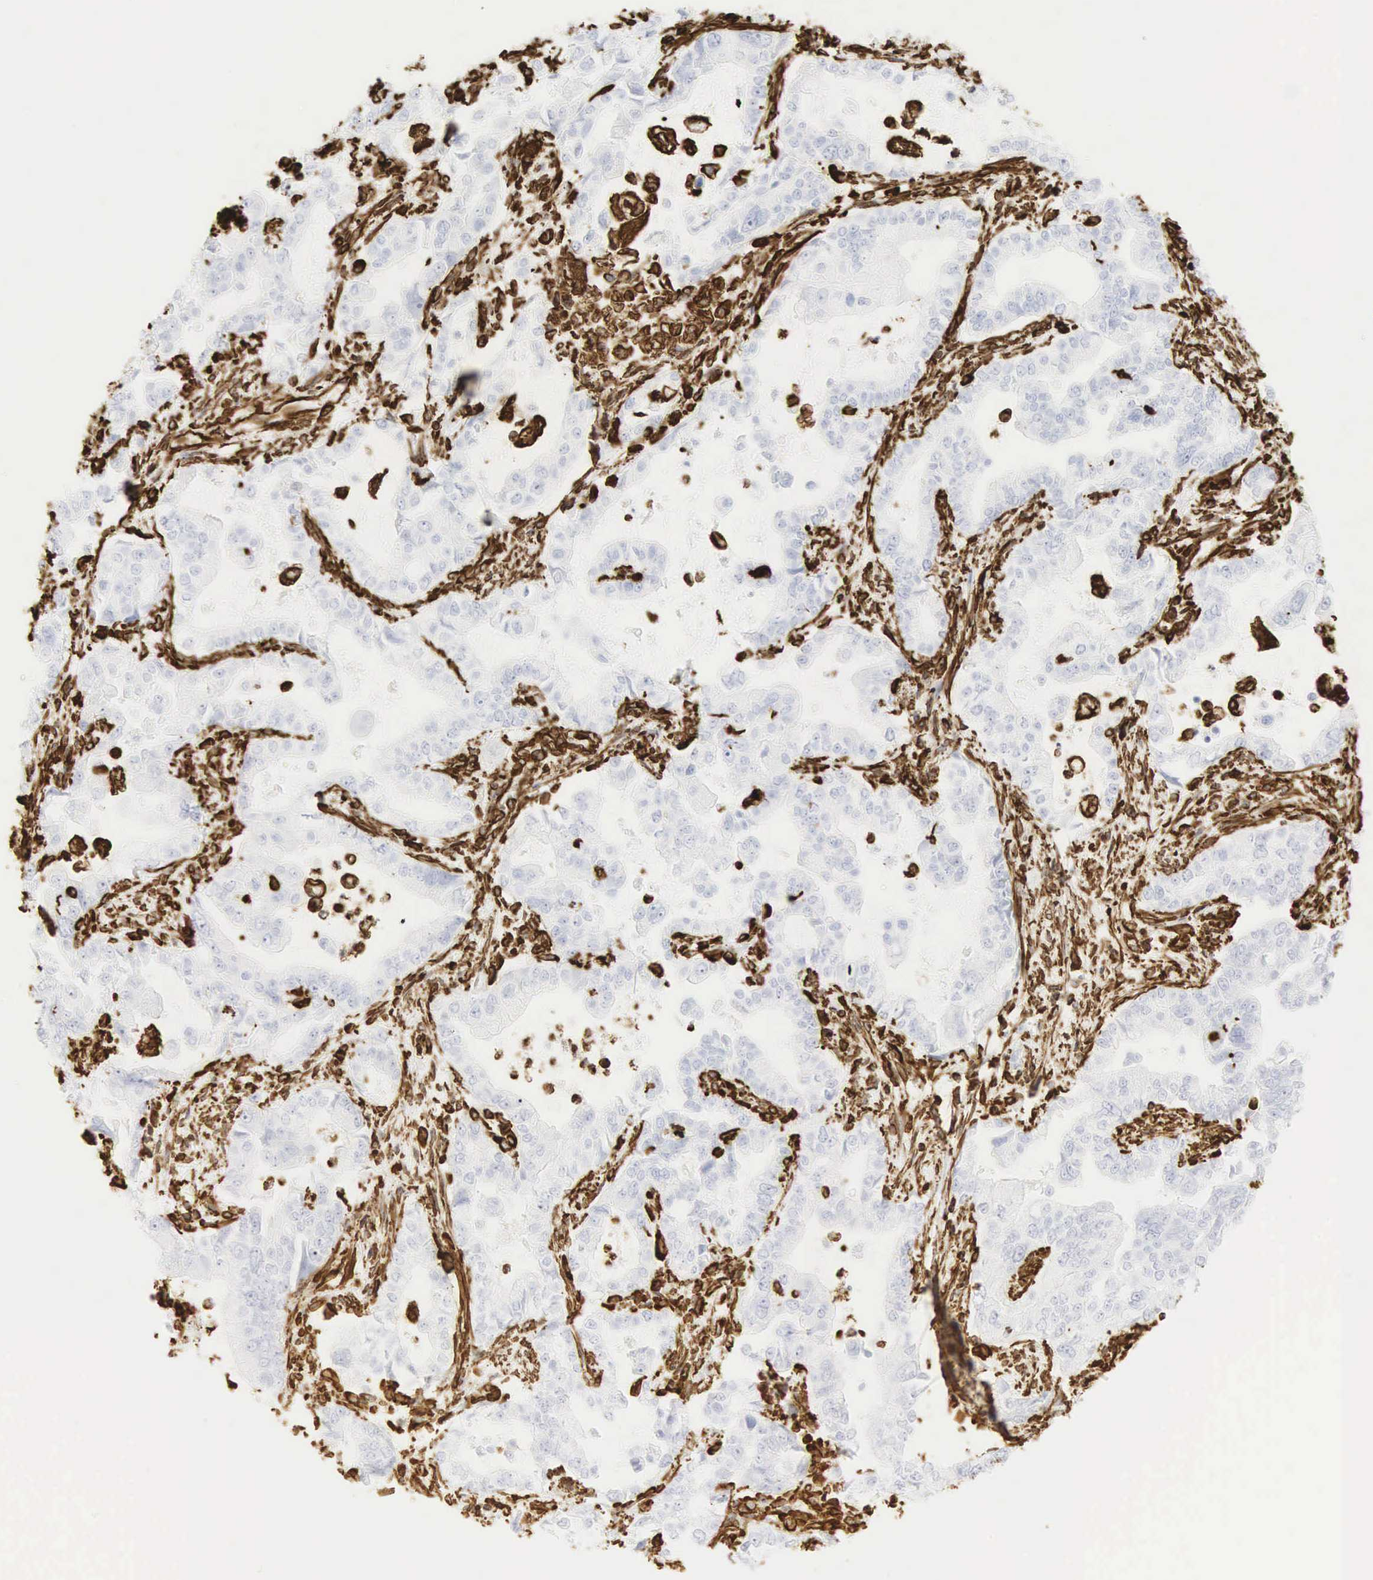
{"staining": {"intensity": "strong", "quantity": "<25%", "location": "cytoplasmic/membranous"}, "tissue": "stomach cancer", "cell_type": "Tumor cells", "image_type": "cancer", "snomed": [{"axis": "morphology", "description": "Adenocarcinoma, NOS"}, {"axis": "topography", "description": "Pancreas"}, {"axis": "topography", "description": "Stomach, upper"}], "caption": "Brown immunohistochemical staining in human stomach cancer (adenocarcinoma) exhibits strong cytoplasmic/membranous expression in approximately <25% of tumor cells.", "gene": "VIM", "patient": {"sex": "male", "age": 77}}